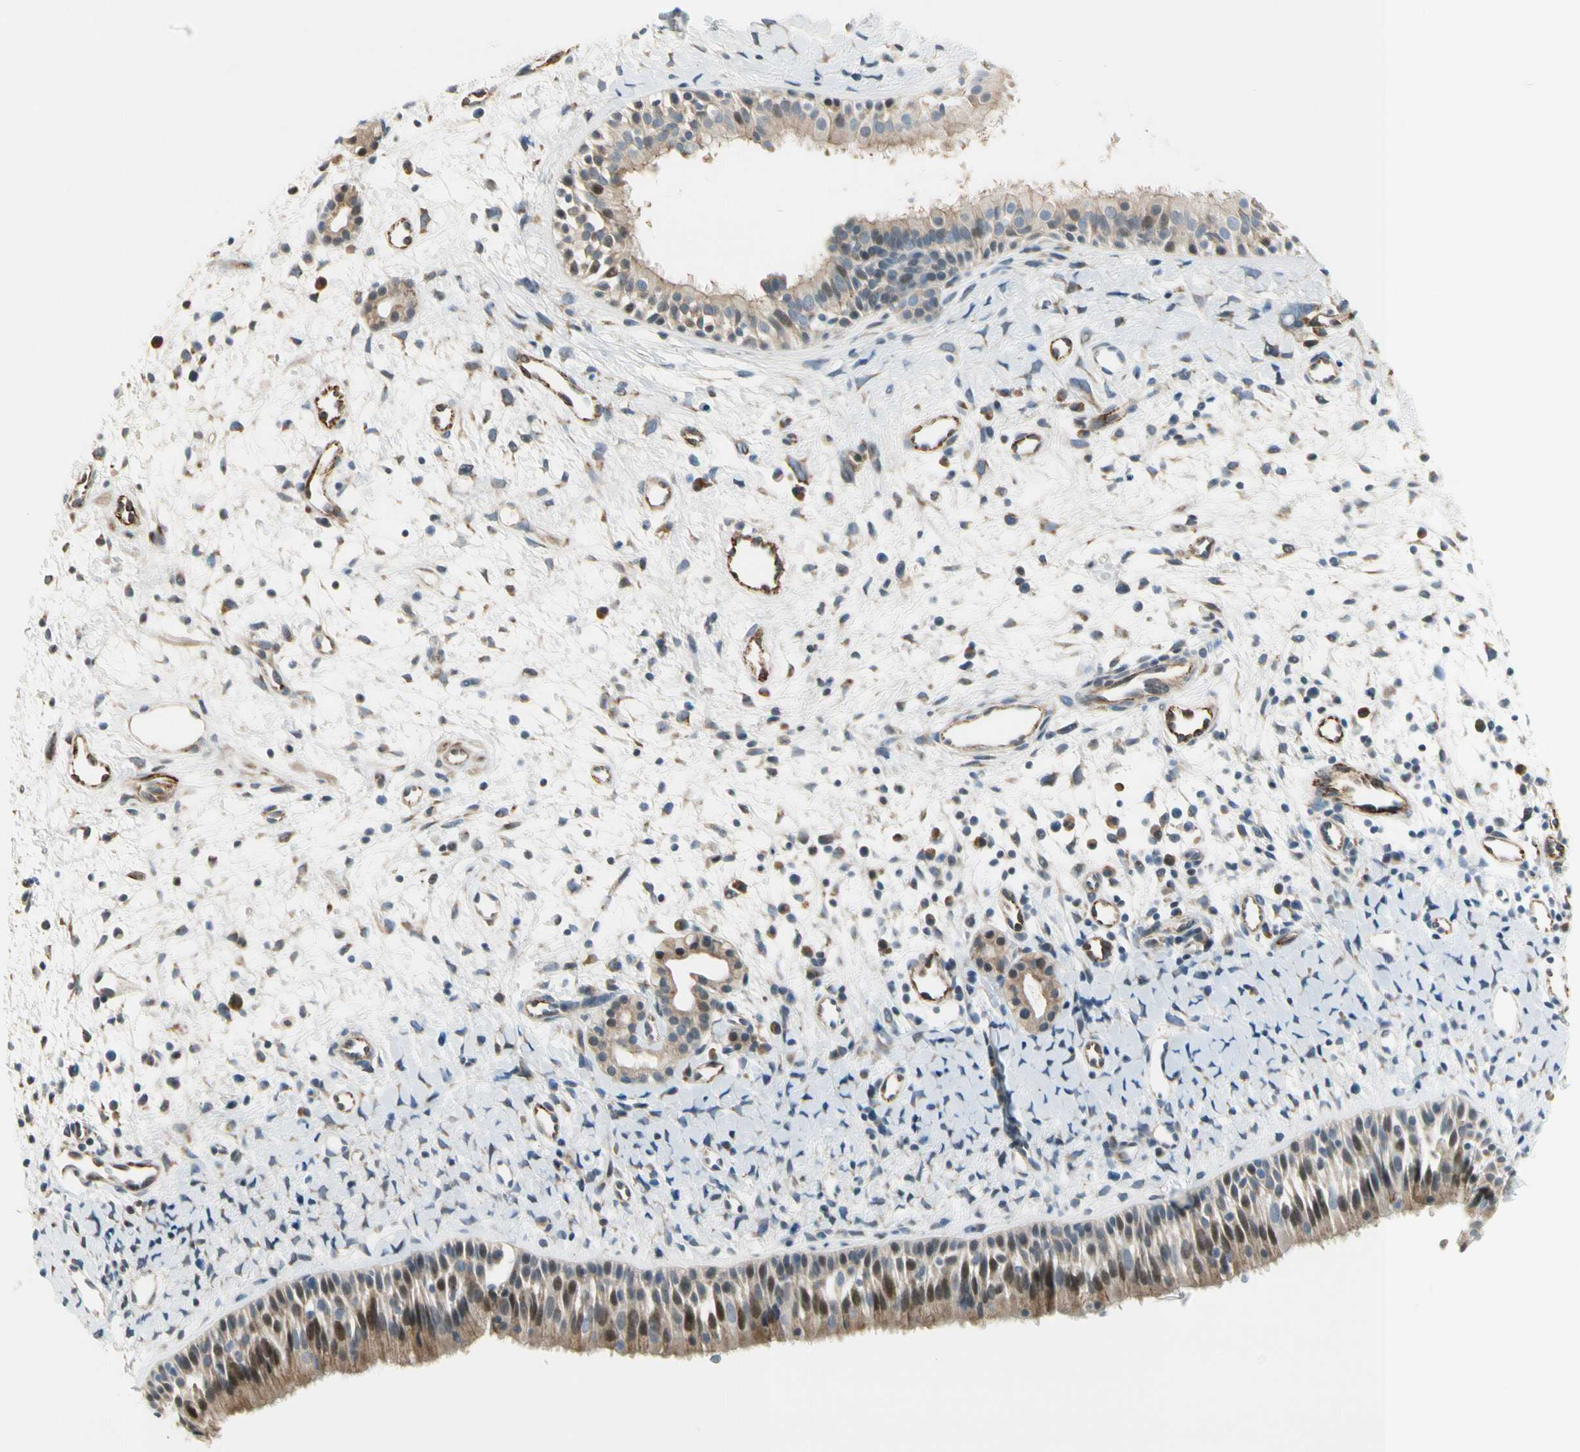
{"staining": {"intensity": "moderate", "quantity": "25%-75%", "location": "cytoplasmic/membranous,nuclear"}, "tissue": "nasopharynx", "cell_type": "Respiratory epithelial cells", "image_type": "normal", "snomed": [{"axis": "morphology", "description": "Normal tissue, NOS"}, {"axis": "topography", "description": "Nasopharynx"}], "caption": "An image of human nasopharynx stained for a protein shows moderate cytoplasmic/membranous,nuclear brown staining in respiratory epithelial cells. (DAB = brown stain, brightfield microscopy at high magnification).", "gene": "NPDC1", "patient": {"sex": "male", "age": 22}}